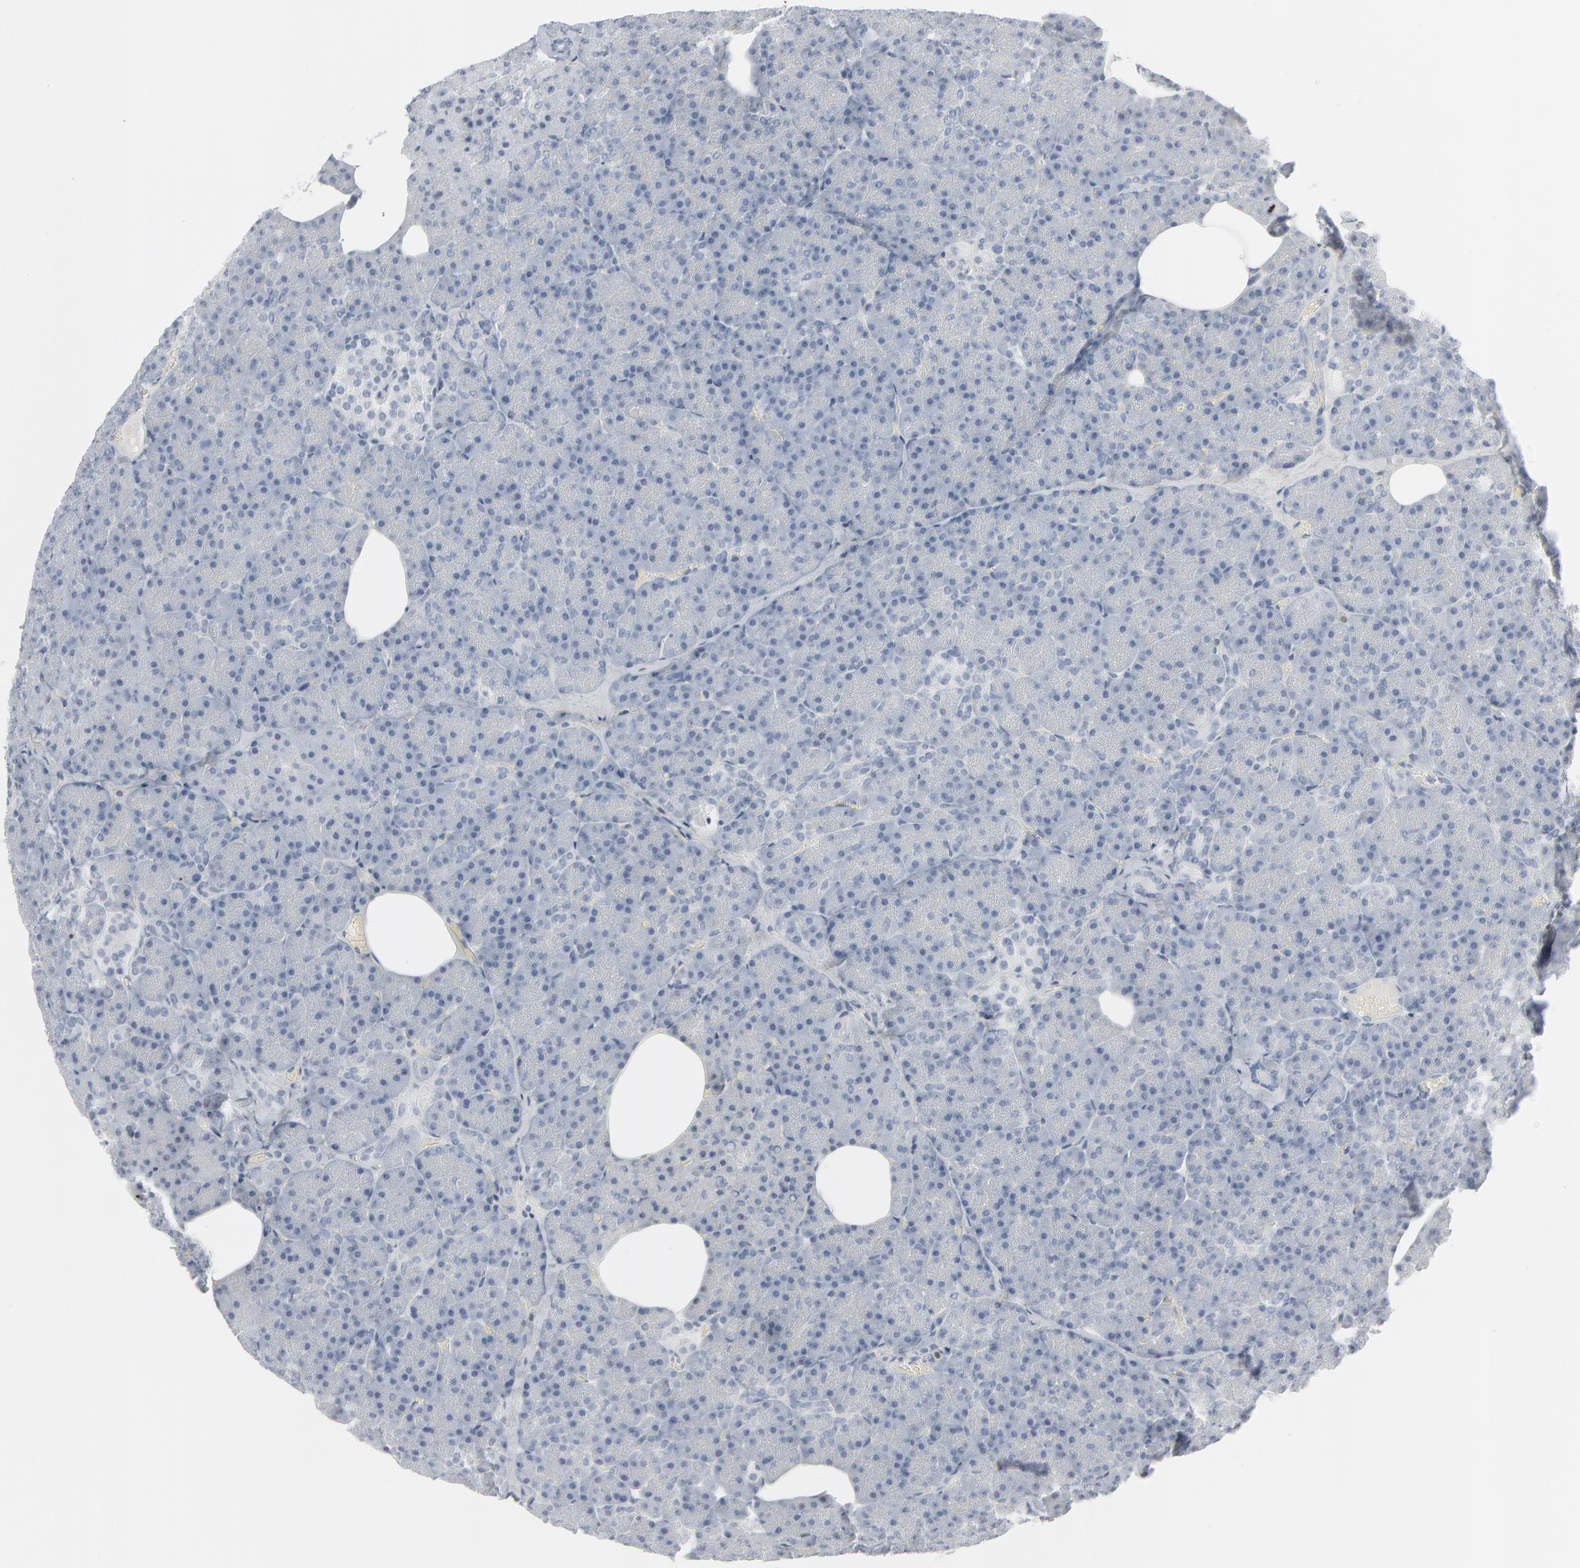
{"staining": {"intensity": "negative", "quantity": "none", "location": "none"}, "tissue": "pancreas", "cell_type": "Exocrine glandular cells", "image_type": "normal", "snomed": [{"axis": "morphology", "description": "Normal tissue, NOS"}, {"axis": "topography", "description": "Pancreas"}], "caption": "This is a photomicrograph of IHC staining of normal pancreas, which shows no expression in exocrine glandular cells.", "gene": "MITF", "patient": {"sex": "female", "age": 35}}